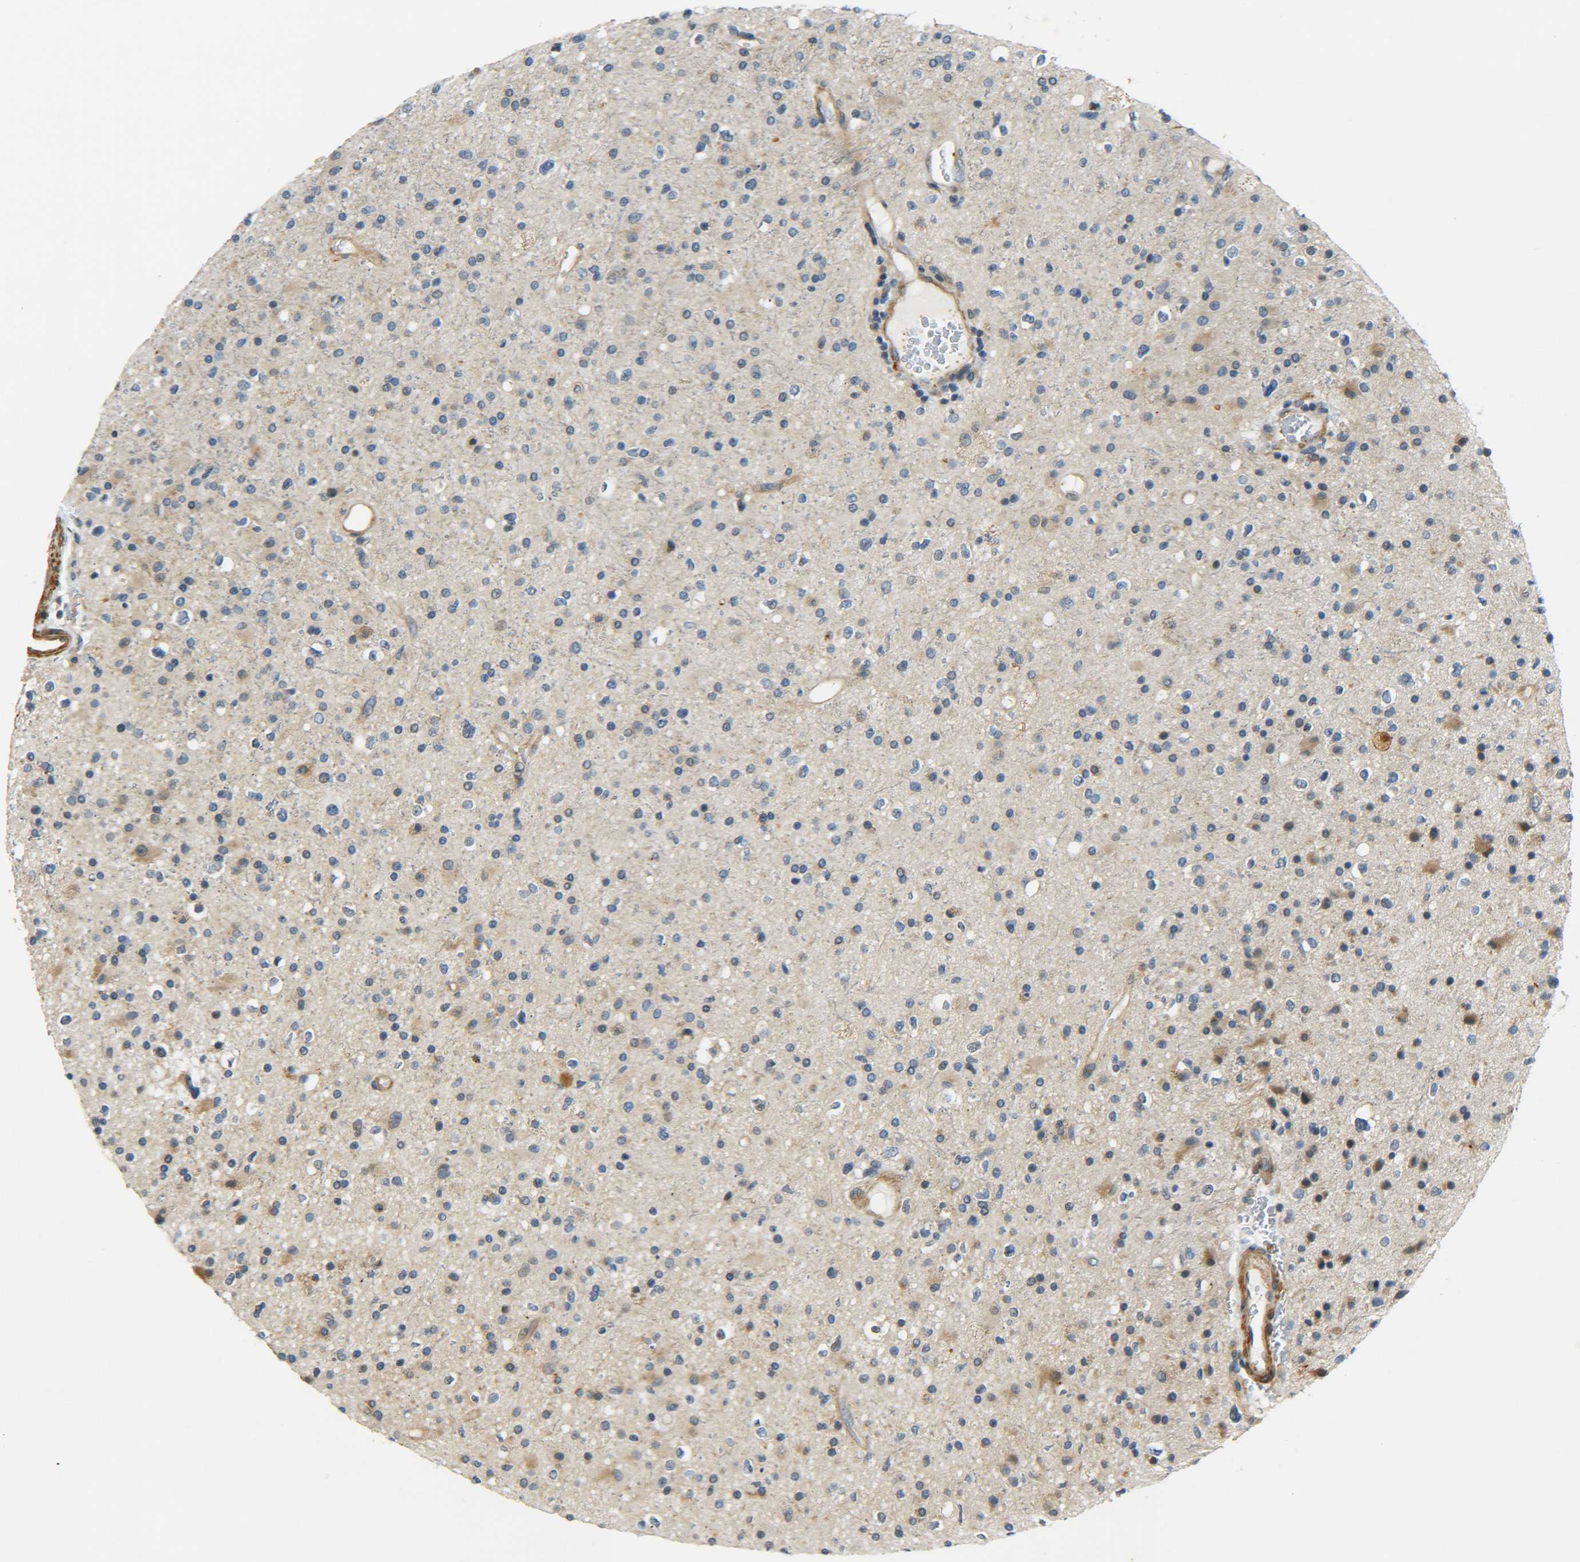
{"staining": {"intensity": "weak", "quantity": "<25%", "location": "cytoplasmic/membranous"}, "tissue": "glioma", "cell_type": "Tumor cells", "image_type": "cancer", "snomed": [{"axis": "morphology", "description": "Glioma, malignant, High grade"}, {"axis": "topography", "description": "Brain"}], "caption": "DAB (3,3'-diaminobenzidine) immunohistochemical staining of human malignant glioma (high-grade) exhibits no significant expression in tumor cells. (DAB immunohistochemistry, high magnification).", "gene": "MEIS1", "patient": {"sex": "male", "age": 33}}